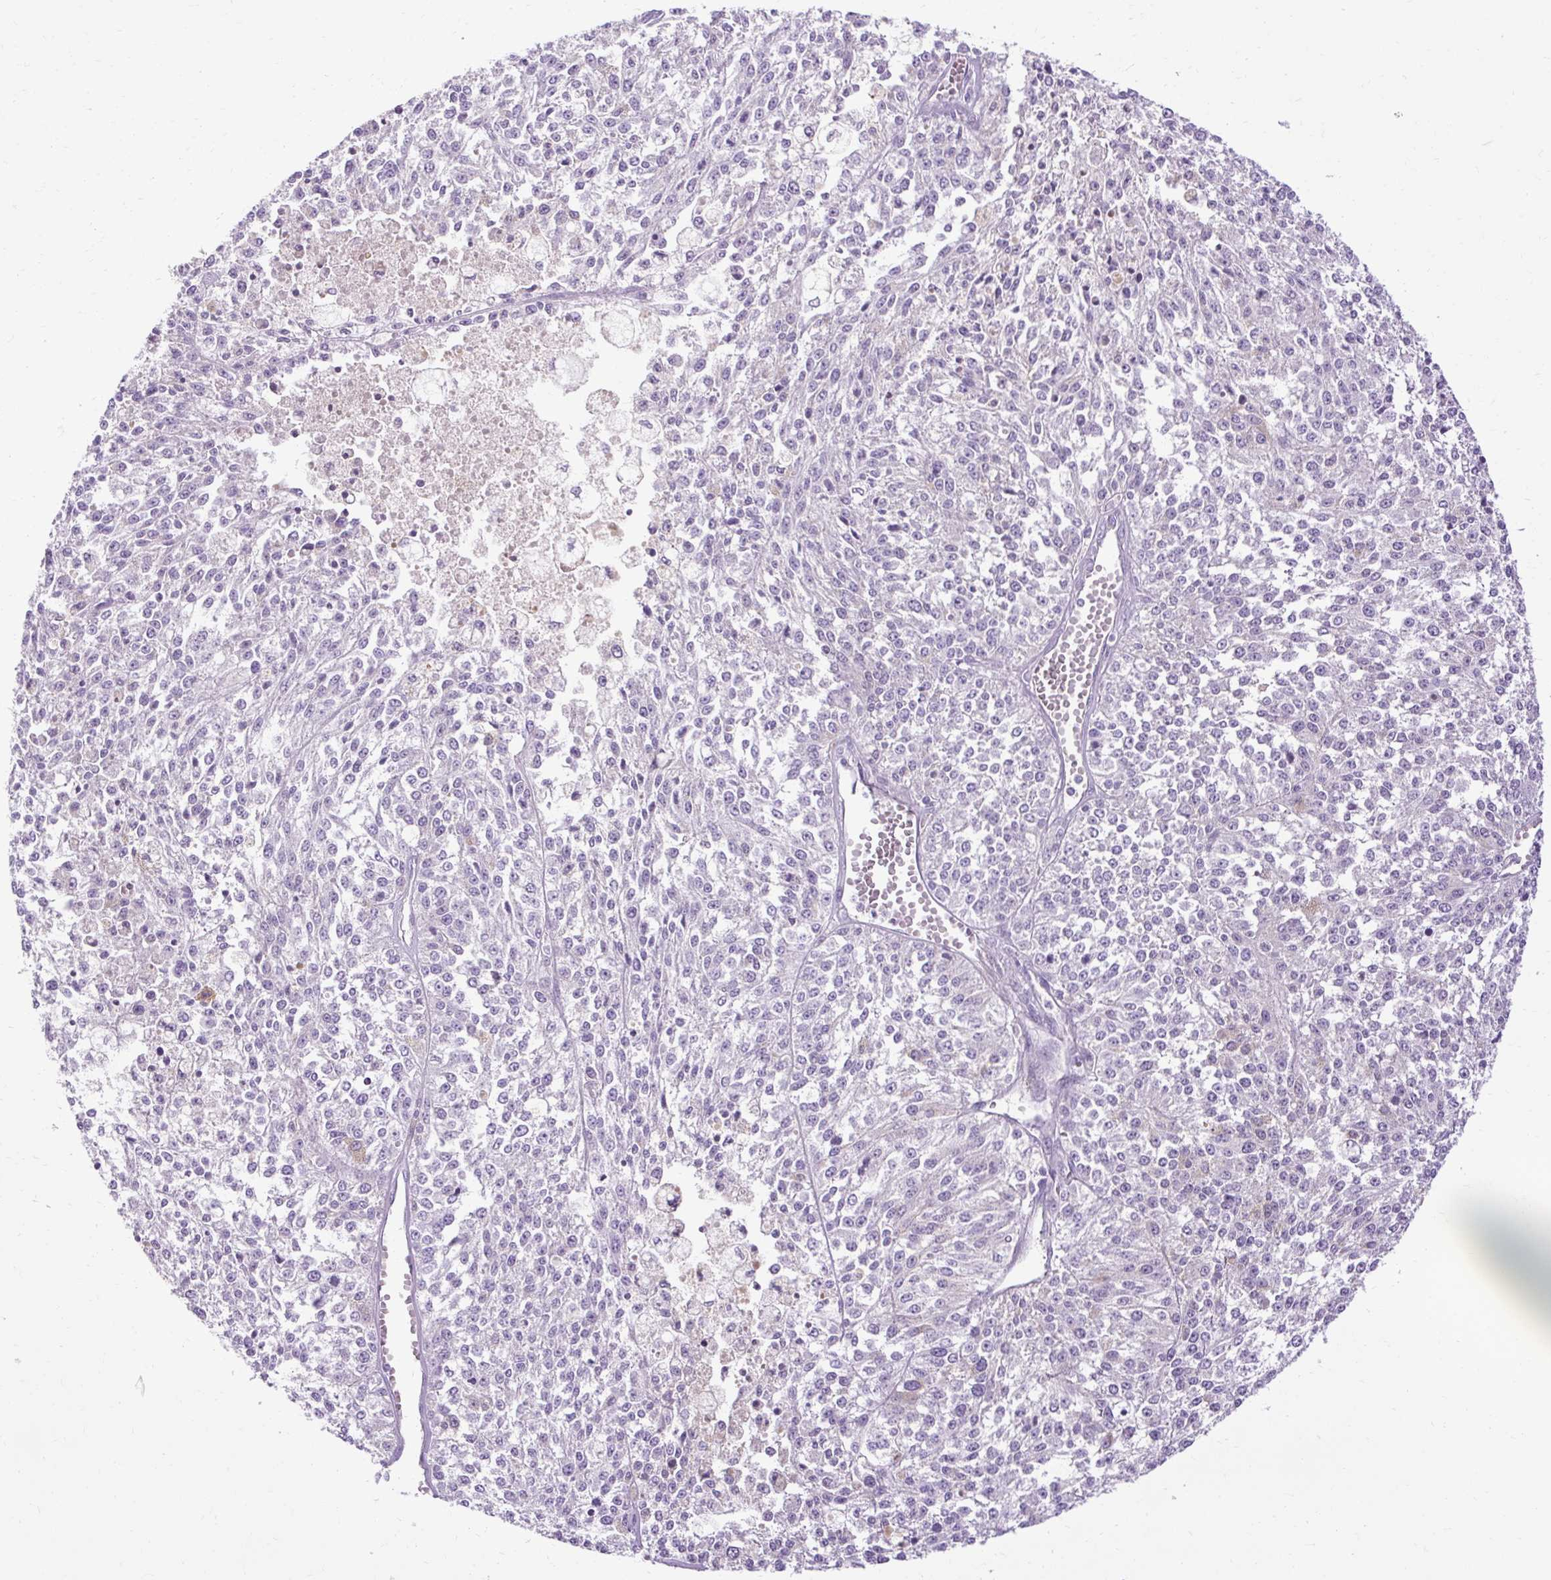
{"staining": {"intensity": "negative", "quantity": "none", "location": "none"}, "tissue": "melanoma", "cell_type": "Tumor cells", "image_type": "cancer", "snomed": [{"axis": "morphology", "description": "Malignant melanoma, NOS"}, {"axis": "topography", "description": "Skin"}], "caption": "Histopathology image shows no significant protein staining in tumor cells of melanoma.", "gene": "ARRDC2", "patient": {"sex": "female", "age": 64}}